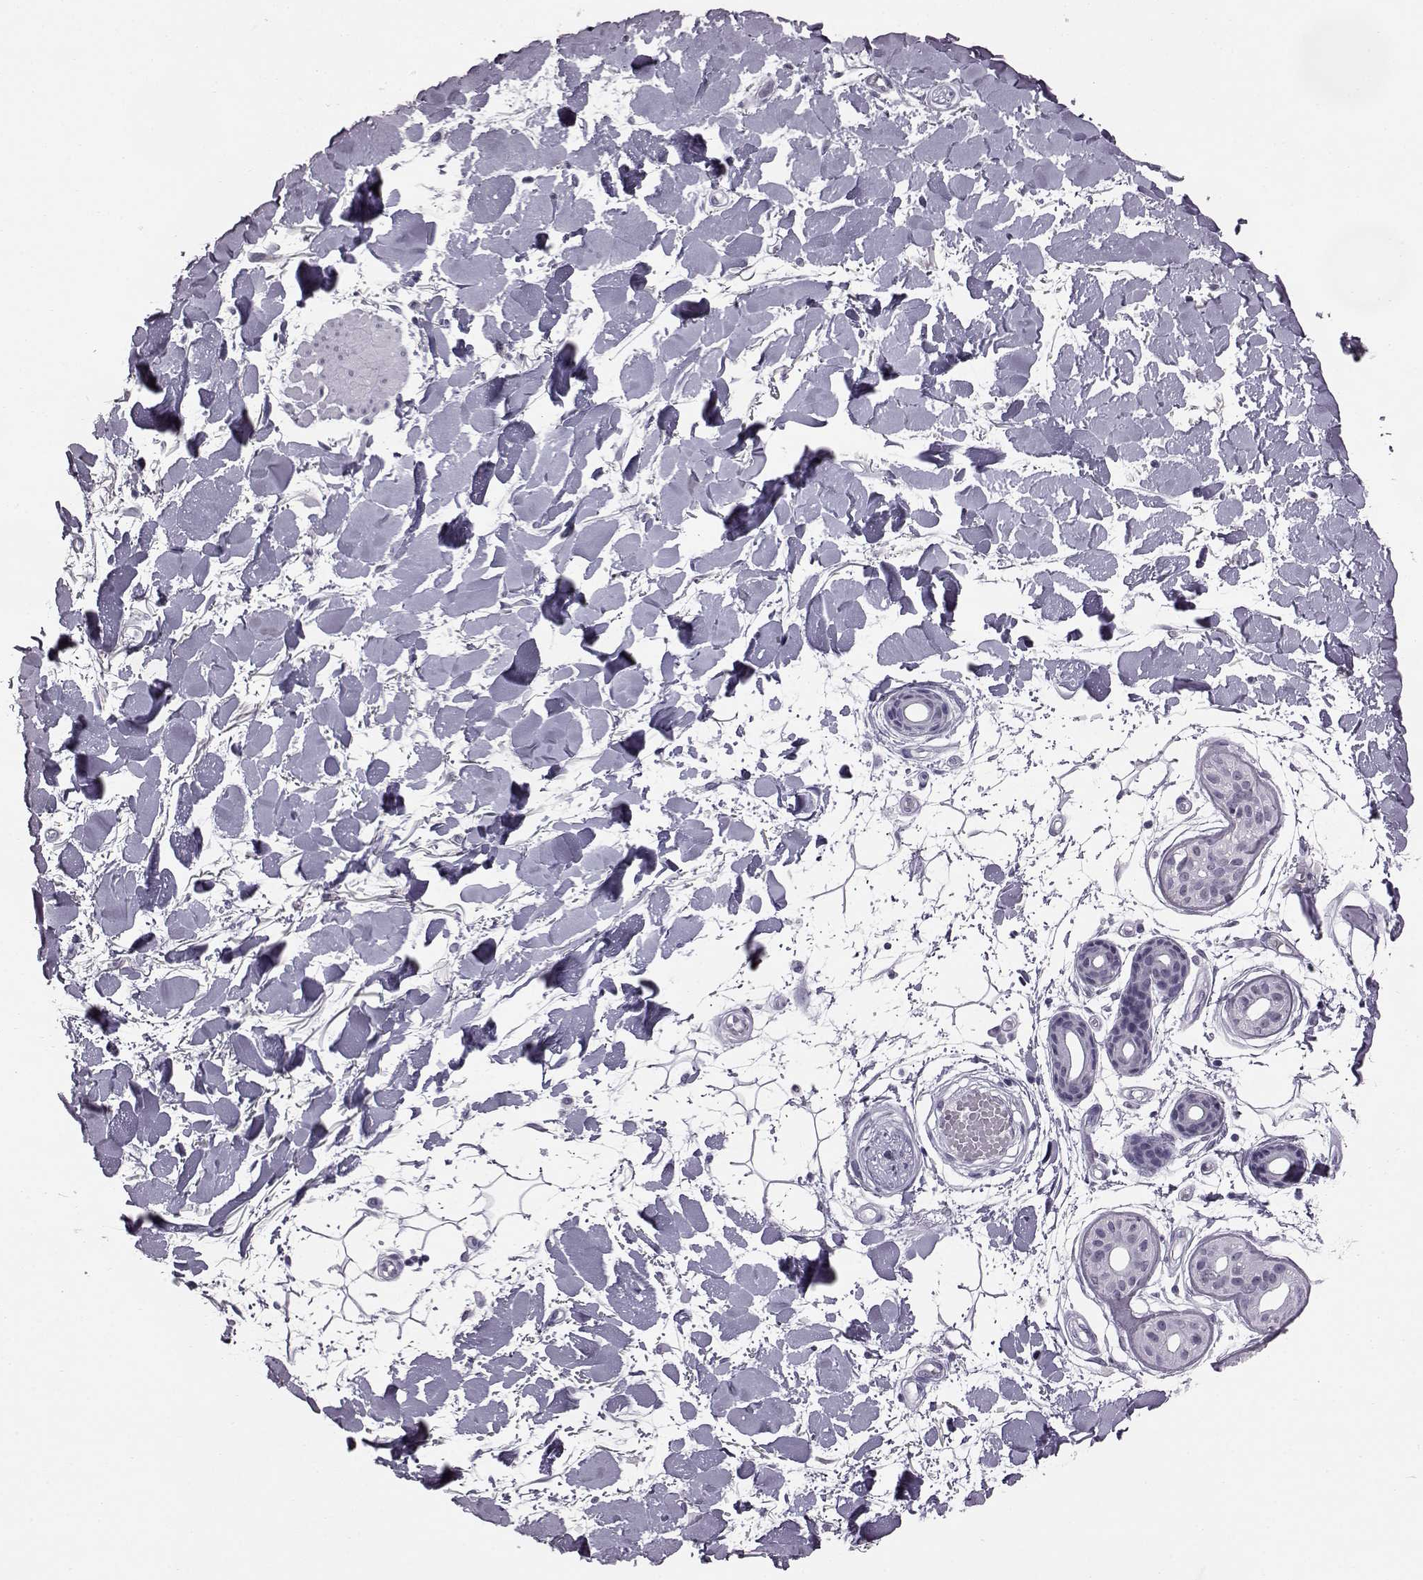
{"staining": {"intensity": "negative", "quantity": "none", "location": "none"}, "tissue": "skin cancer", "cell_type": "Tumor cells", "image_type": "cancer", "snomed": [{"axis": "morphology", "description": "Squamous cell carcinoma, NOS"}, {"axis": "topography", "description": "Skin"}, {"axis": "topography", "description": "Vulva"}], "caption": "An image of squamous cell carcinoma (skin) stained for a protein shows no brown staining in tumor cells. The staining was performed using DAB to visualize the protein expression in brown, while the nuclei were stained in blue with hematoxylin (Magnification: 20x).", "gene": "ADGRG2", "patient": {"sex": "female", "age": 75}}